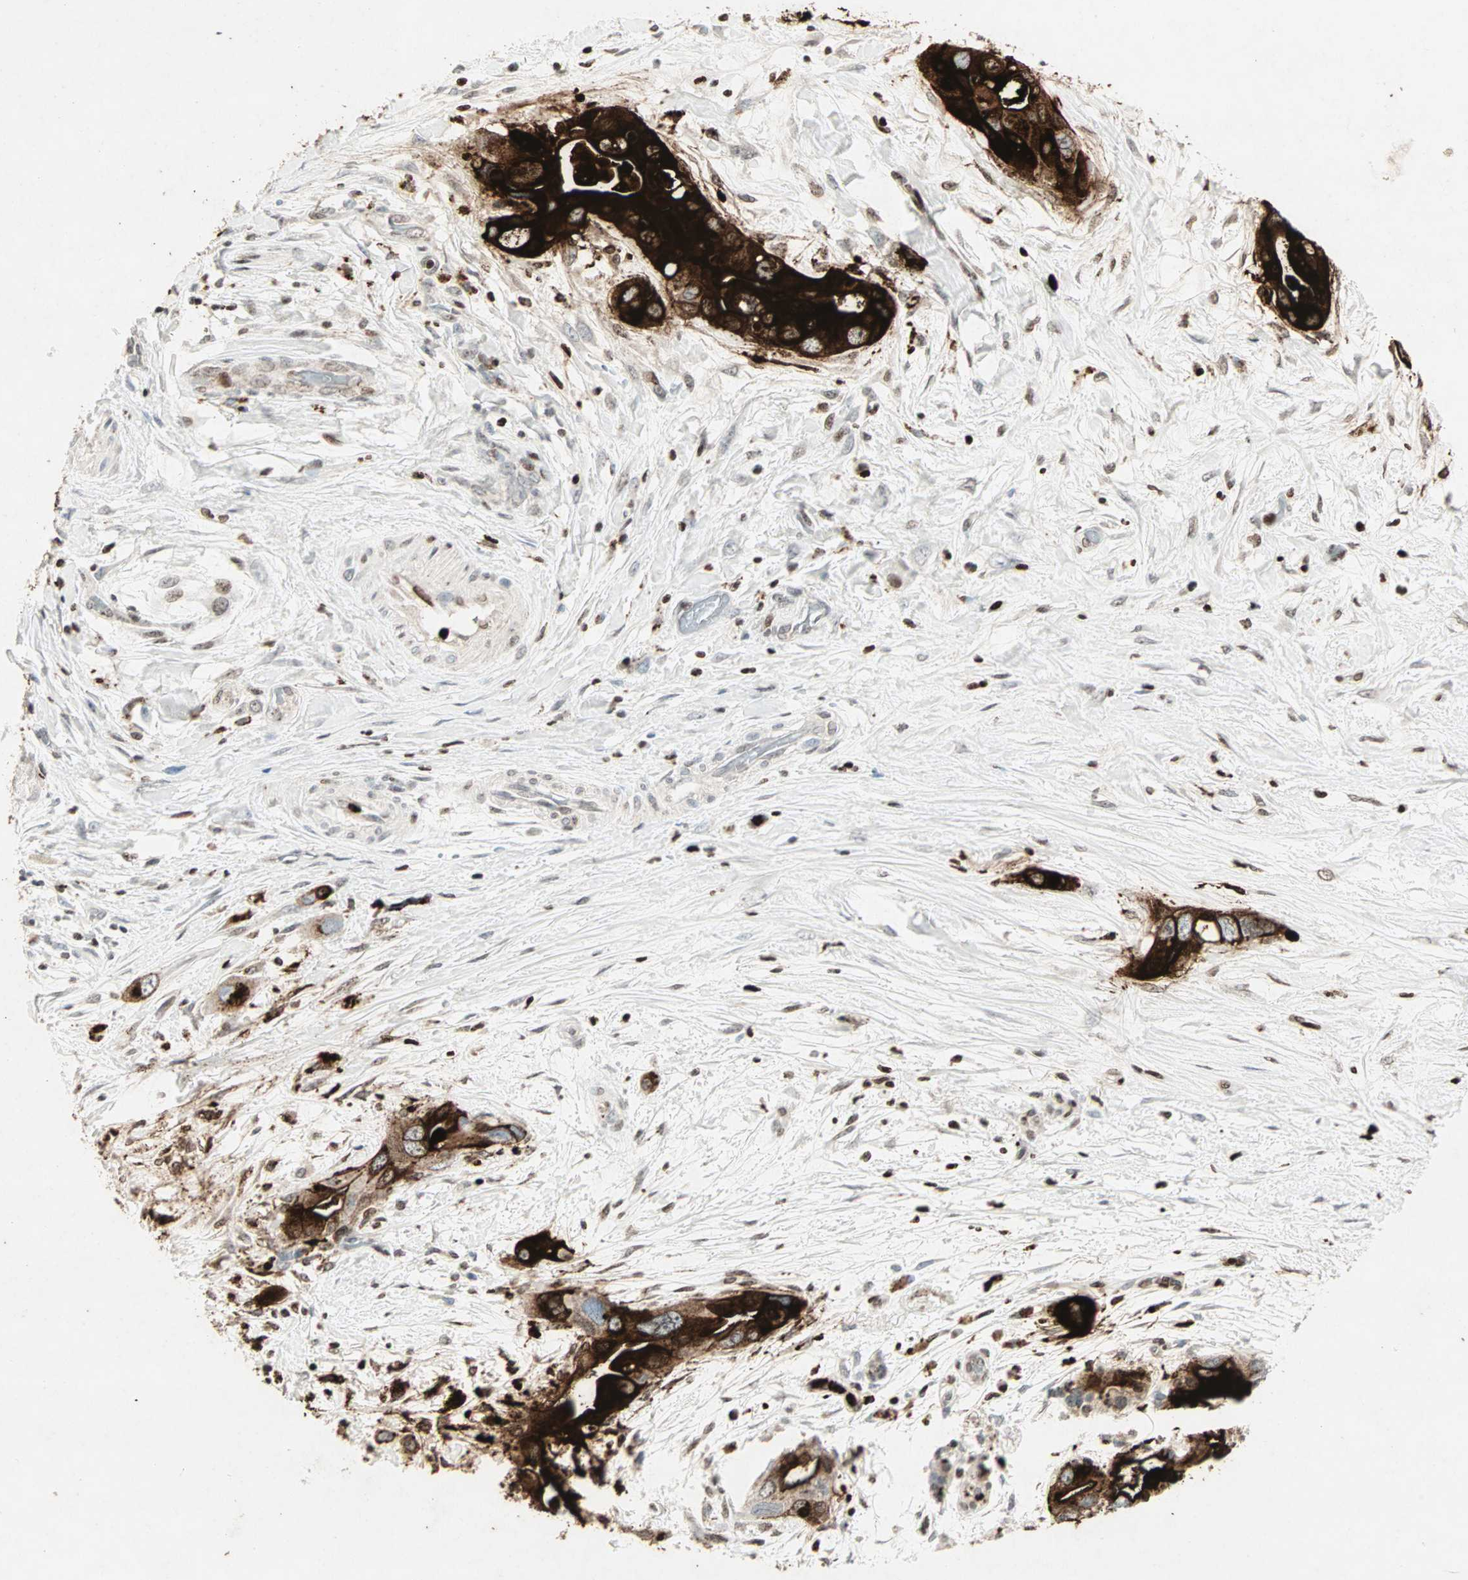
{"staining": {"intensity": "strong", "quantity": ">75%", "location": "cytoplasmic/membranous"}, "tissue": "pancreatic cancer", "cell_type": "Tumor cells", "image_type": "cancer", "snomed": [{"axis": "morphology", "description": "Adenocarcinoma, NOS"}, {"axis": "topography", "description": "Pancreas"}], "caption": "Immunohistochemistry (IHC) (DAB) staining of pancreatic adenocarcinoma demonstrates strong cytoplasmic/membranous protein positivity in about >75% of tumor cells.", "gene": "CEACAM6", "patient": {"sex": "female", "age": 77}}